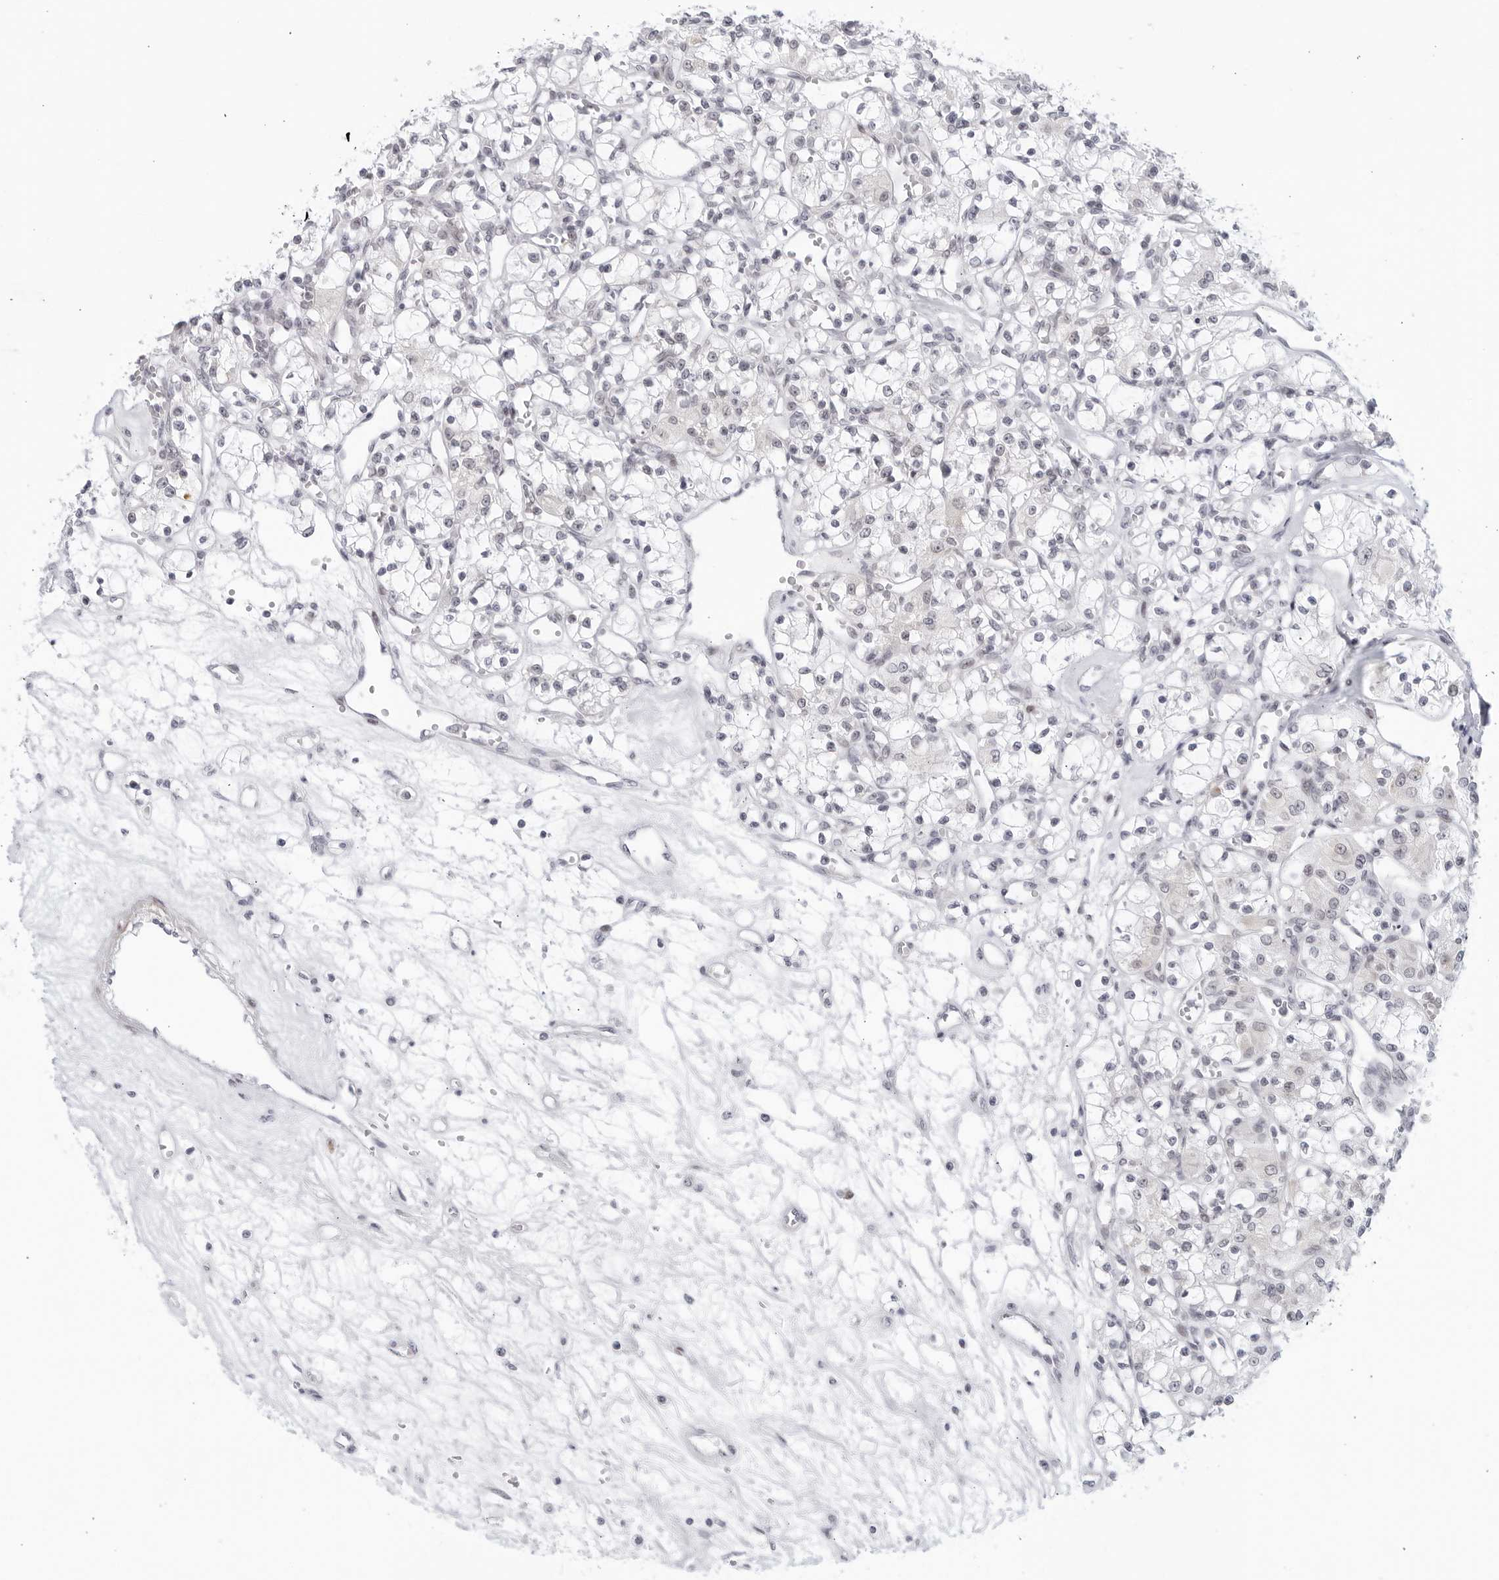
{"staining": {"intensity": "negative", "quantity": "none", "location": "none"}, "tissue": "renal cancer", "cell_type": "Tumor cells", "image_type": "cancer", "snomed": [{"axis": "morphology", "description": "Adenocarcinoma, NOS"}, {"axis": "topography", "description": "Kidney"}], "caption": "A high-resolution image shows immunohistochemistry staining of renal cancer (adenocarcinoma), which demonstrates no significant expression in tumor cells. (DAB (3,3'-diaminobenzidine) immunohistochemistry, high magnification).", "gene": "WDTC1", "patient": {"sex": "female", "age": 59}}